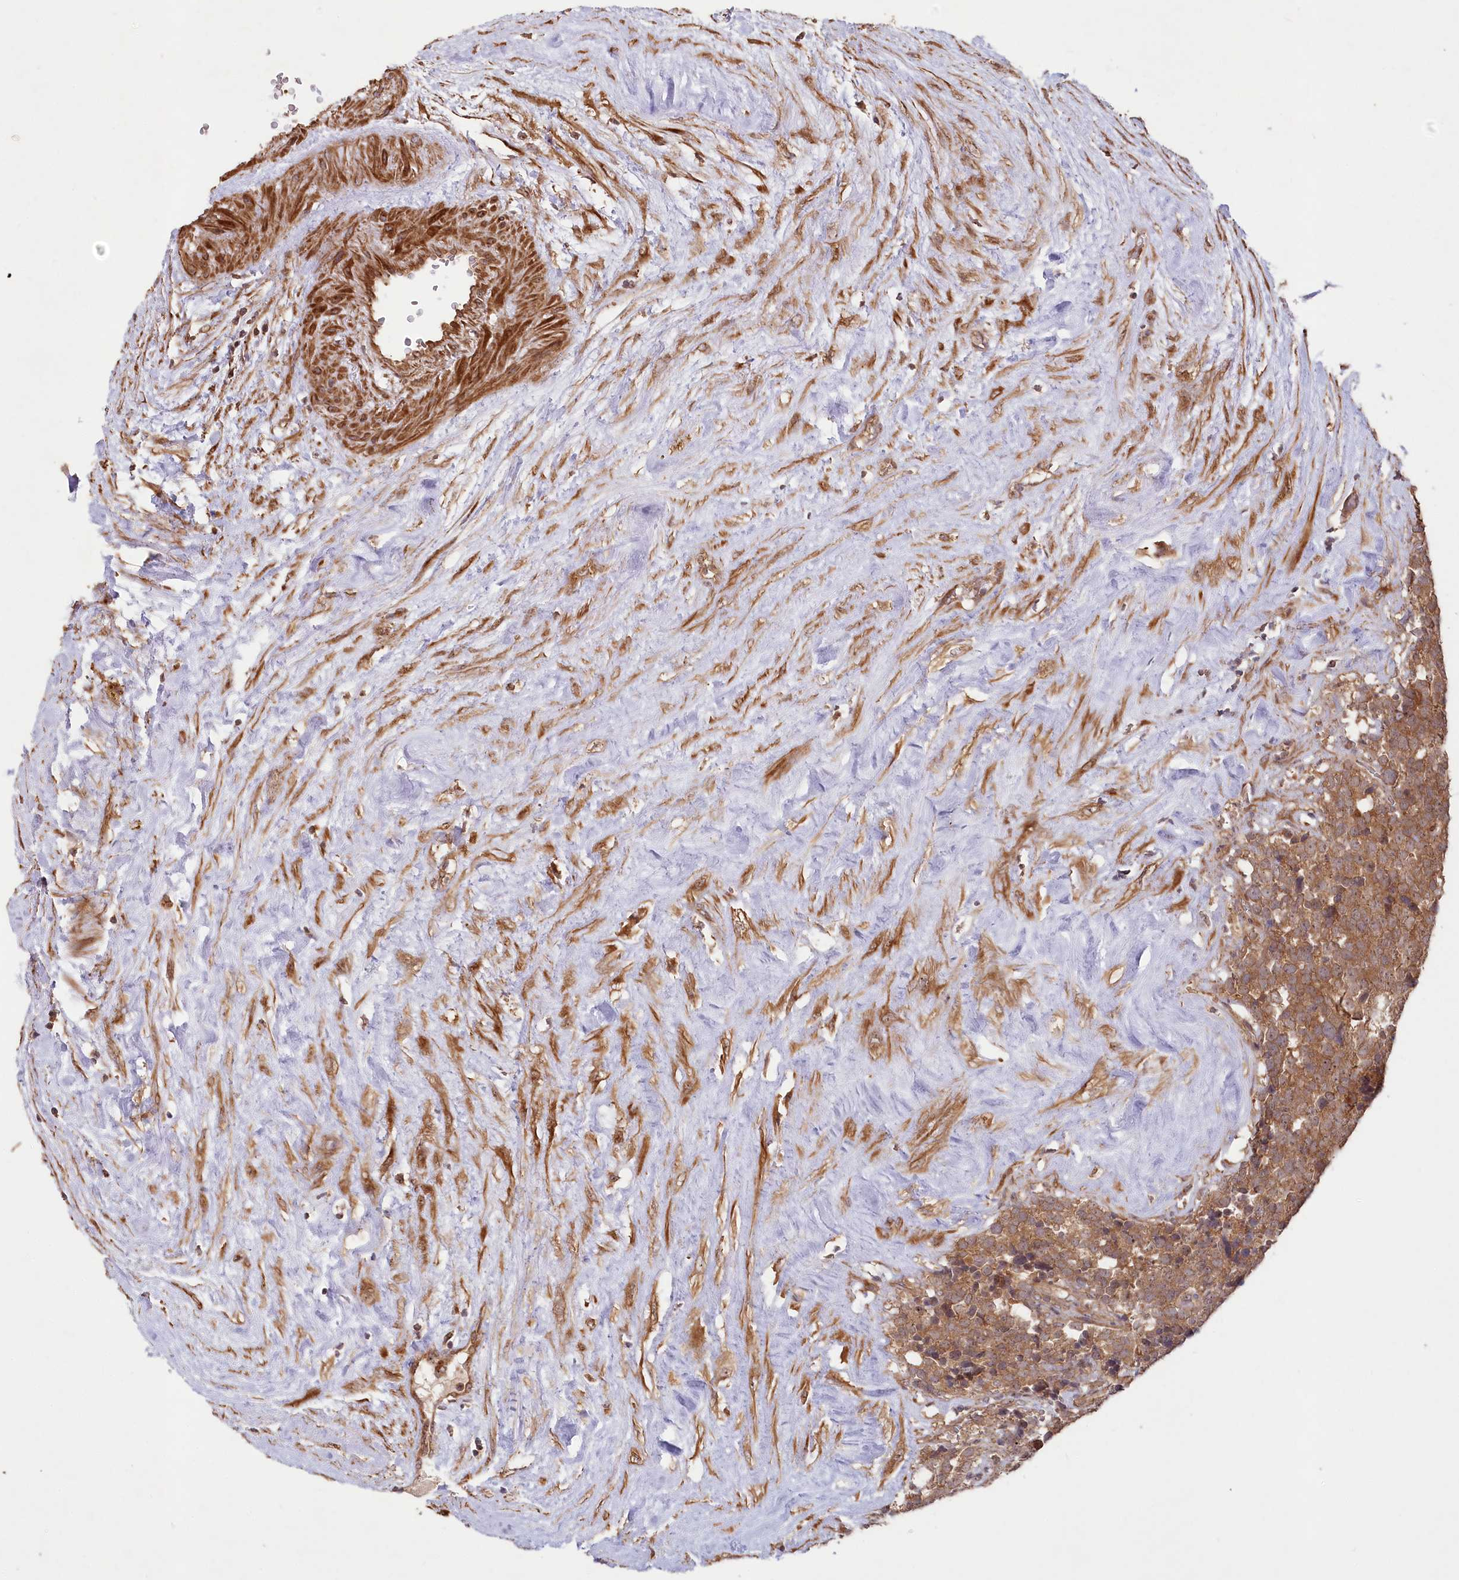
{"staining": {"intensity": "moderate", "quantity": ">75%", "location": "cytoplasmic/membranous"}, "tissue": "testis cancer", "cell_type": "Tumor cells", "image_type": "cancer", "snomed": [{"axis": "morphology", "description": "Seminoma, NOS"}, {"axis": "topography", "description": "Testis"}], "caption": "Testis cancer (seminoma) tissue demonstrates moderate cytoplasmic/membranous expression in approximately >75% of tumor cells The staining is performed using DAB brown chromogen to label protein expression. The nuclei are counter-stained blue using hematoxylin.", "gene": "TBCA", "patient": {"sex": "male", "age": 71}}